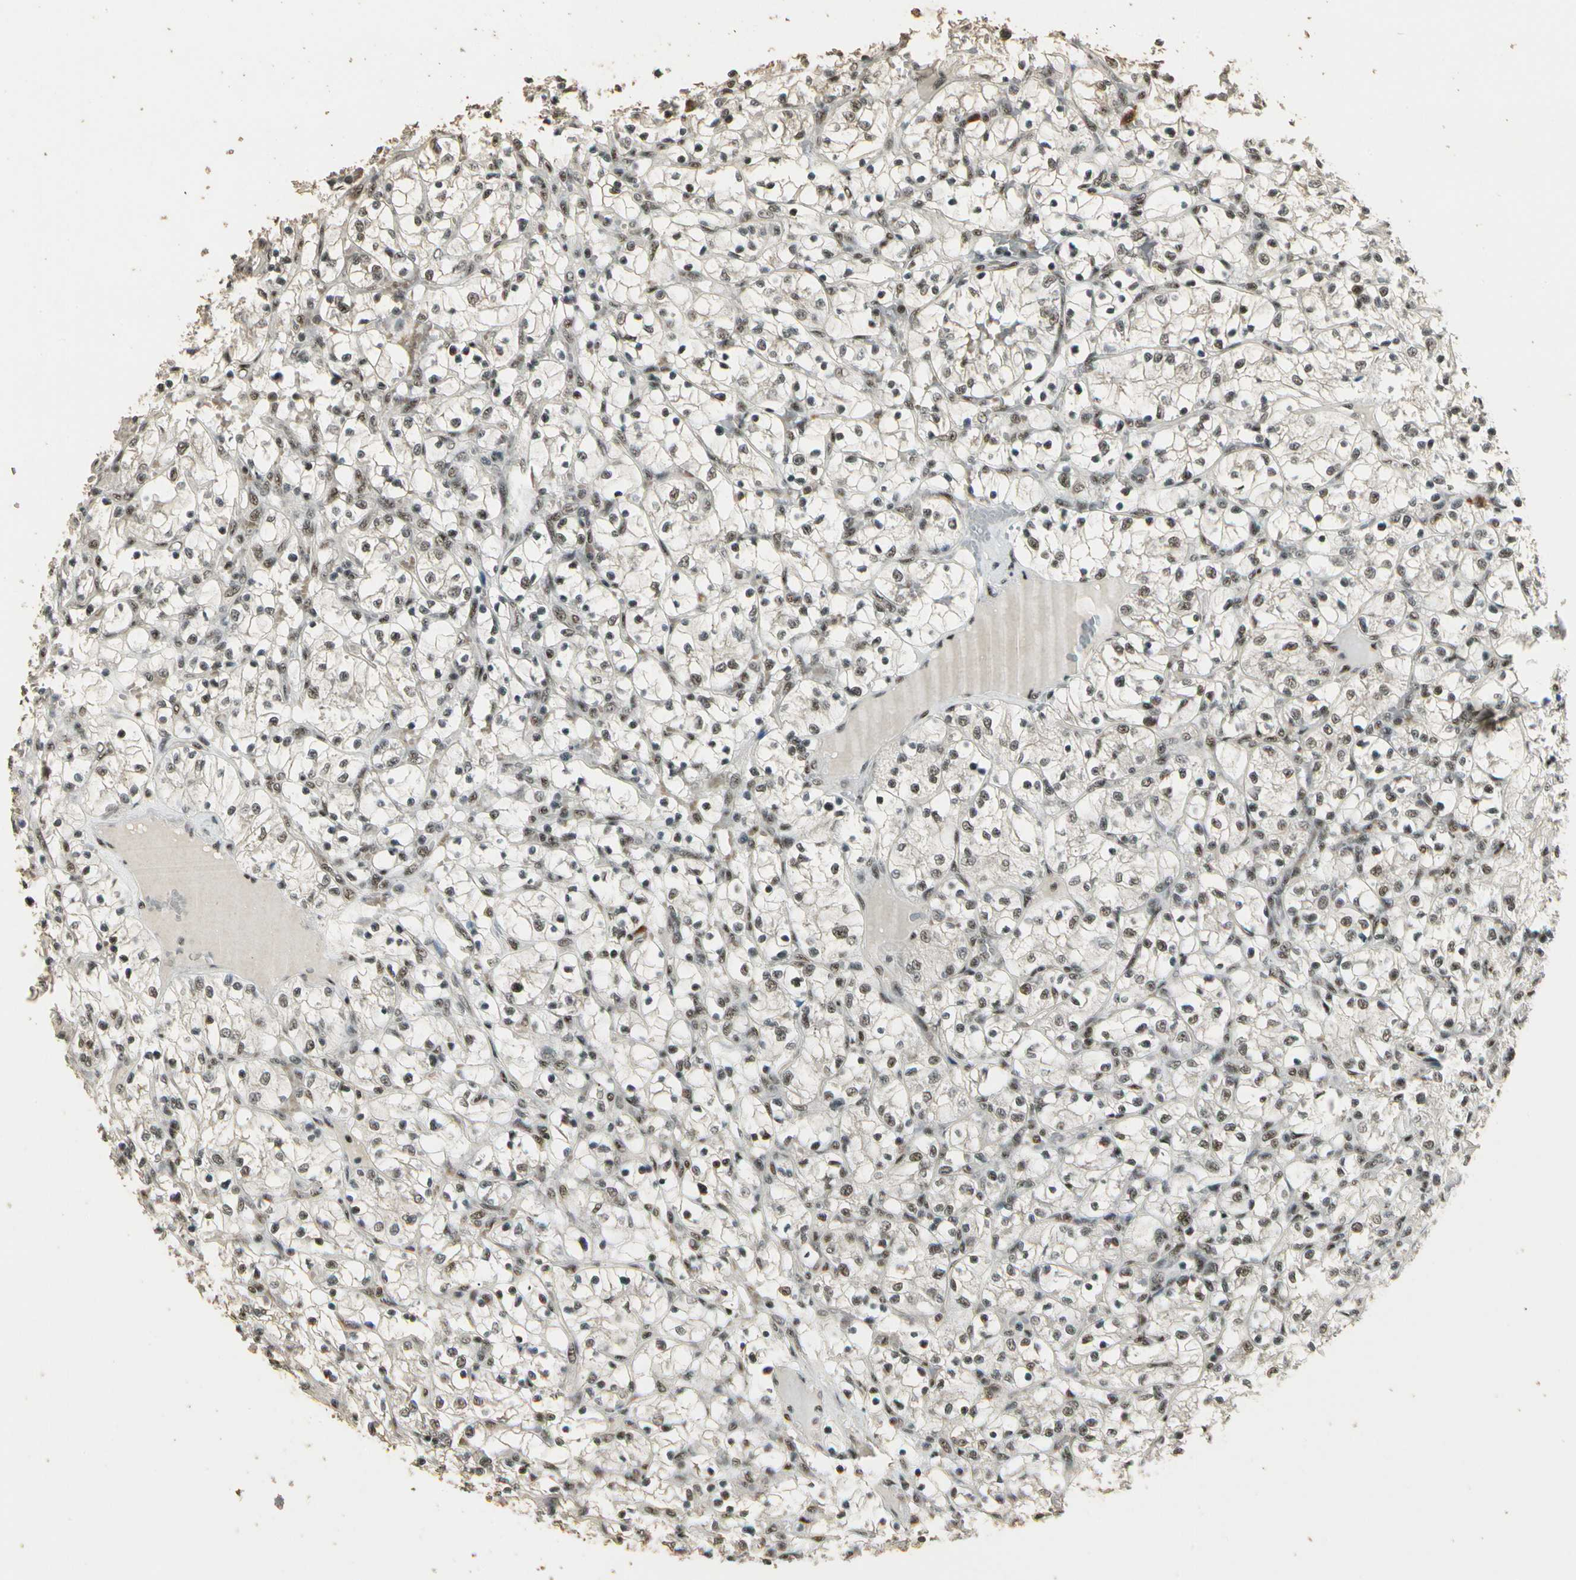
{"staining": {"intensity": "moderate", "quantity": ">75%", "location": "nuclear"}, "tissue": "renal cancer", "cell_type": "Tumor cells", "image_type": "cancer", "snomed": [{"axis": "morphology", "description": "Adenocarcinoma, NOS"}, {"axis": "topography", "description": "Kidney"}], "caption": "Immunohistochemistry (IHC) histopathology image of neoplastic tissue: human renal adenocarcinoma stained using IHC displays medium levels of moderate protein expression localized specifically in the nuclear of tumor cells, appearing as a nuclear brown color.", "gene": "RBM25", "patient": {"sex": "female", "age": 69}}